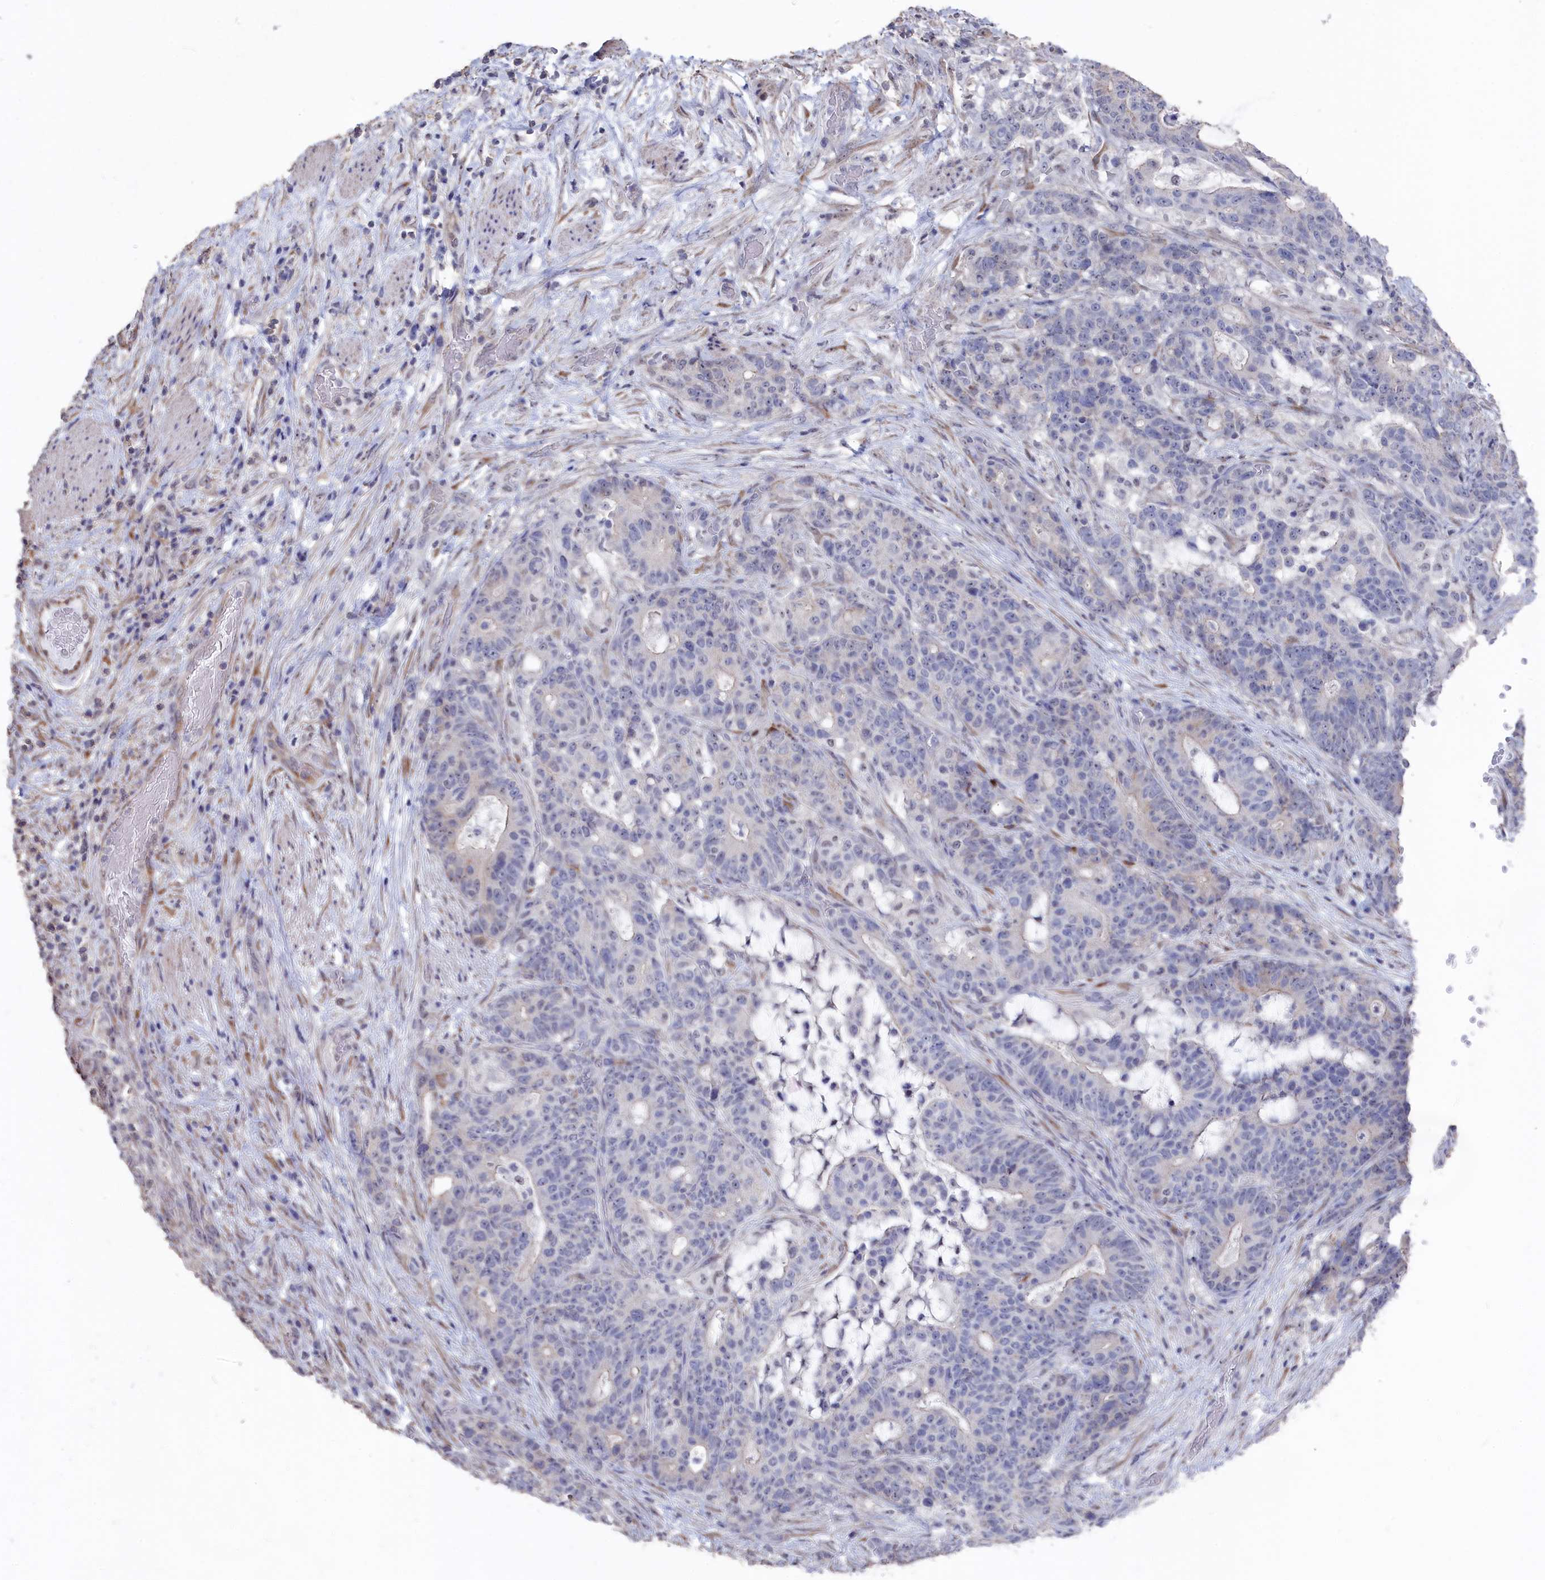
{"staining": {"intensity": "negative", "quantity": "none", "location": "none"}, "tissue": "stomach cancer", "cell_type": "Tumor cells", "image_type": "cancer", "snomed": [{"axis": "morphology", "description": "Normal tissue, NOS"}, {"axis": "morphology", "description": "Adenocarcinoma, NOS"}, {"axis": "topography", "description": "Stomach"}], "caption": "The image displays no staining of tumor cells in stomach adenocarcinoma. (DAB (3,3'-diaminobenzidine) immunohistochemistry (IHC) visualized using brightfield microscopy, high magnification).", "gene": "SEMG2", "patient": {"sex": "female", "age": 64}}